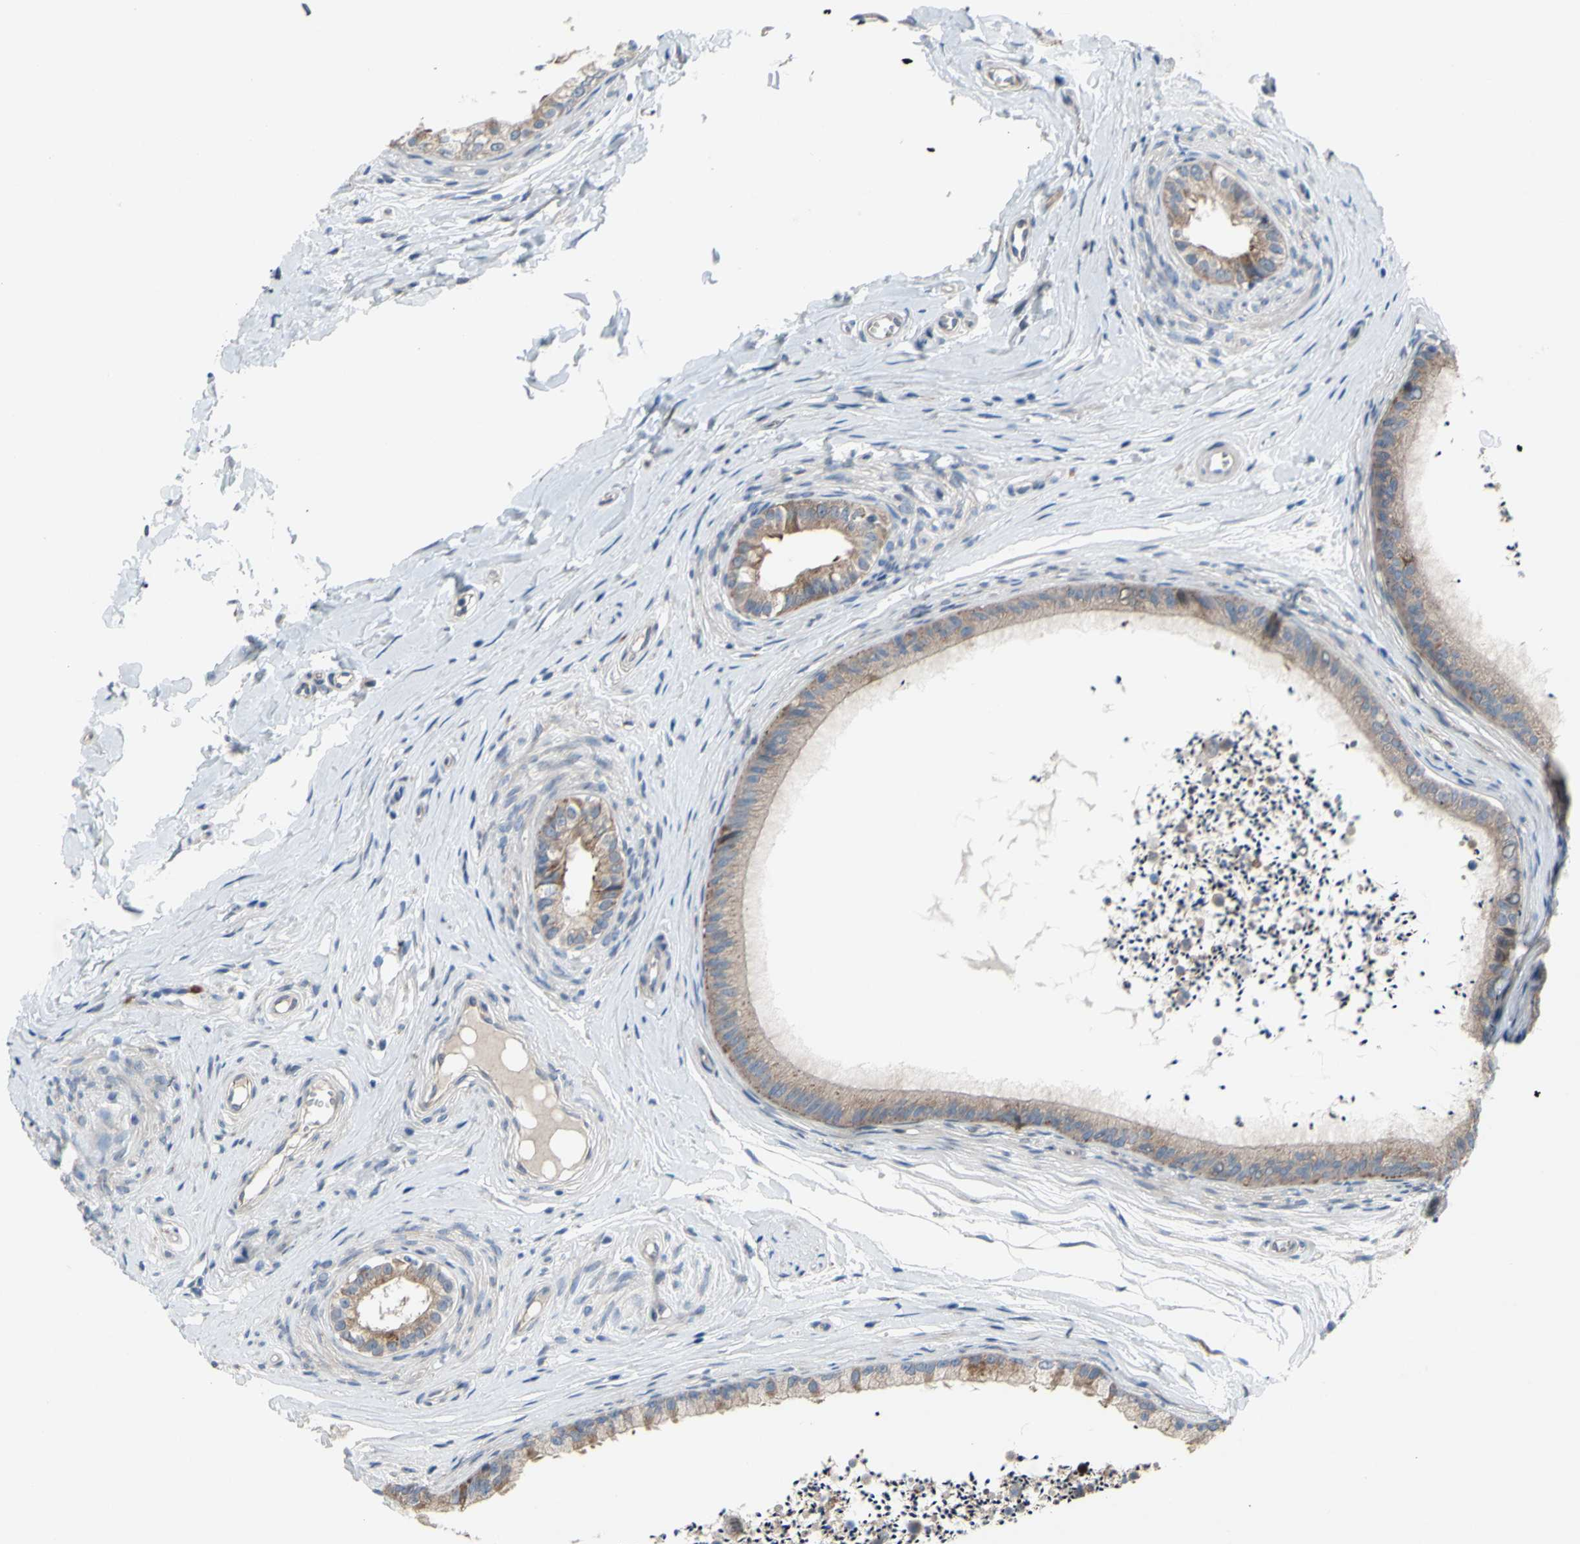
{"staining": {"intensity": "moderate", "quantity": ">75%", "location": "cytoplasmic/membranous"}, "tissue": "epididymis", "cell_type": "Glandular cells", "image_type": "normal", "snomed": [{"axis": "morphology", "description": "Normal tissue, NOS"}, {"axis": "topography", "description": "Epididymis"}], "caption": "Protein staining reveals moderate cytoplasmic/membranous expression in about >75% of glandular cells in benign epididymis.", "gene": "GRAMD2B", "patient": {"sex": "male", "age": 56}}